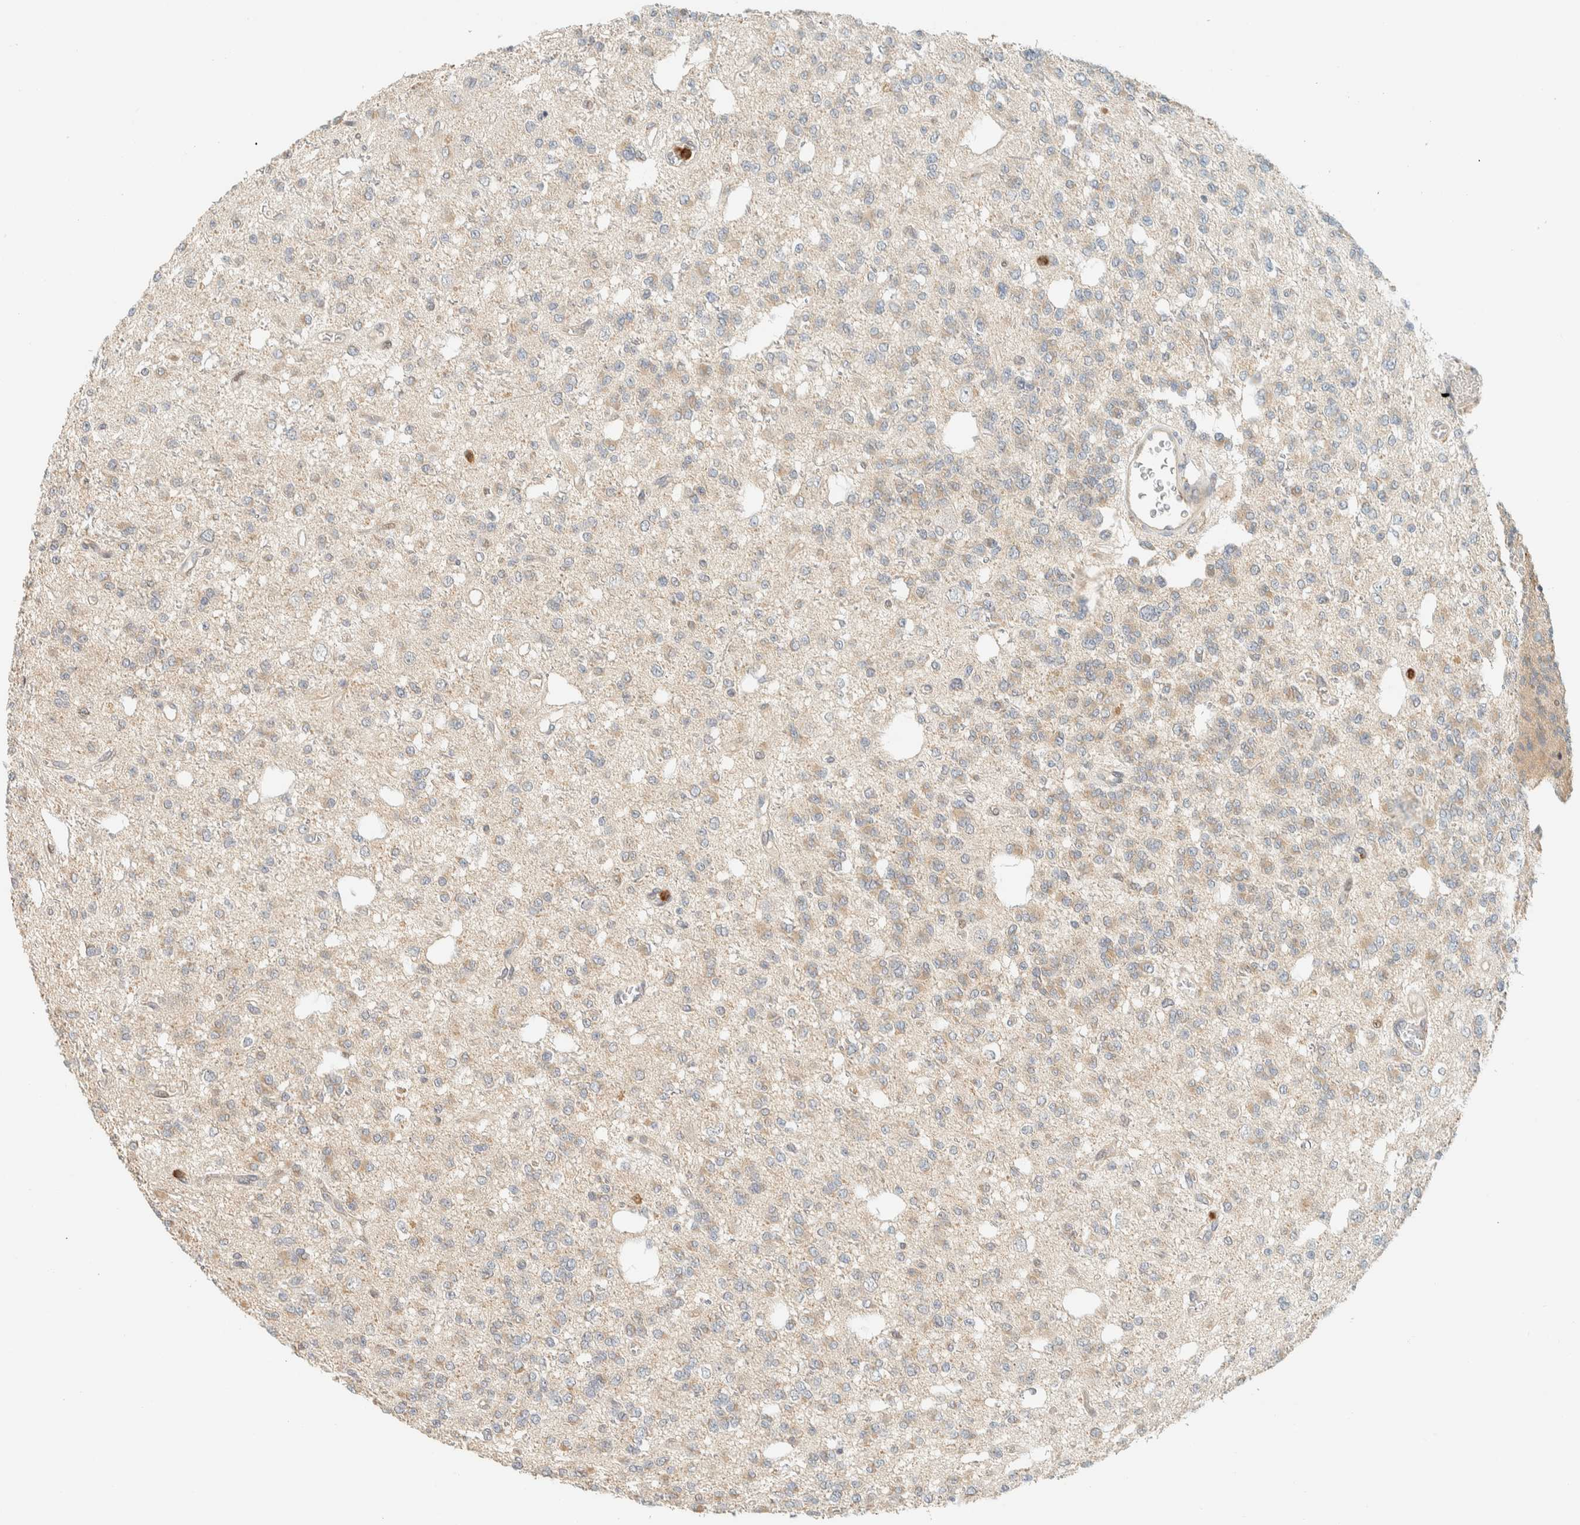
{"staining": {"intensity": "weak", "quantity": "25%-75%", "location": "cytoplasmic/membranous"}, "tissue": "glioma", "cell_type": "Tumor cells", "image_type": "cancer", "snomed": [{"axis": "morphology", "description": "Glioma, malignant, Low grade"}, {"axis": "topography", "description": "Brain"}], "caption": "Protein analysis of glioma tissue shows weak cytoplasmic/membranous positivity in approximately 25%-75% of tumor cells.", "gene": "CCDC171", "patient": {"sex": "male", "age": 38}}